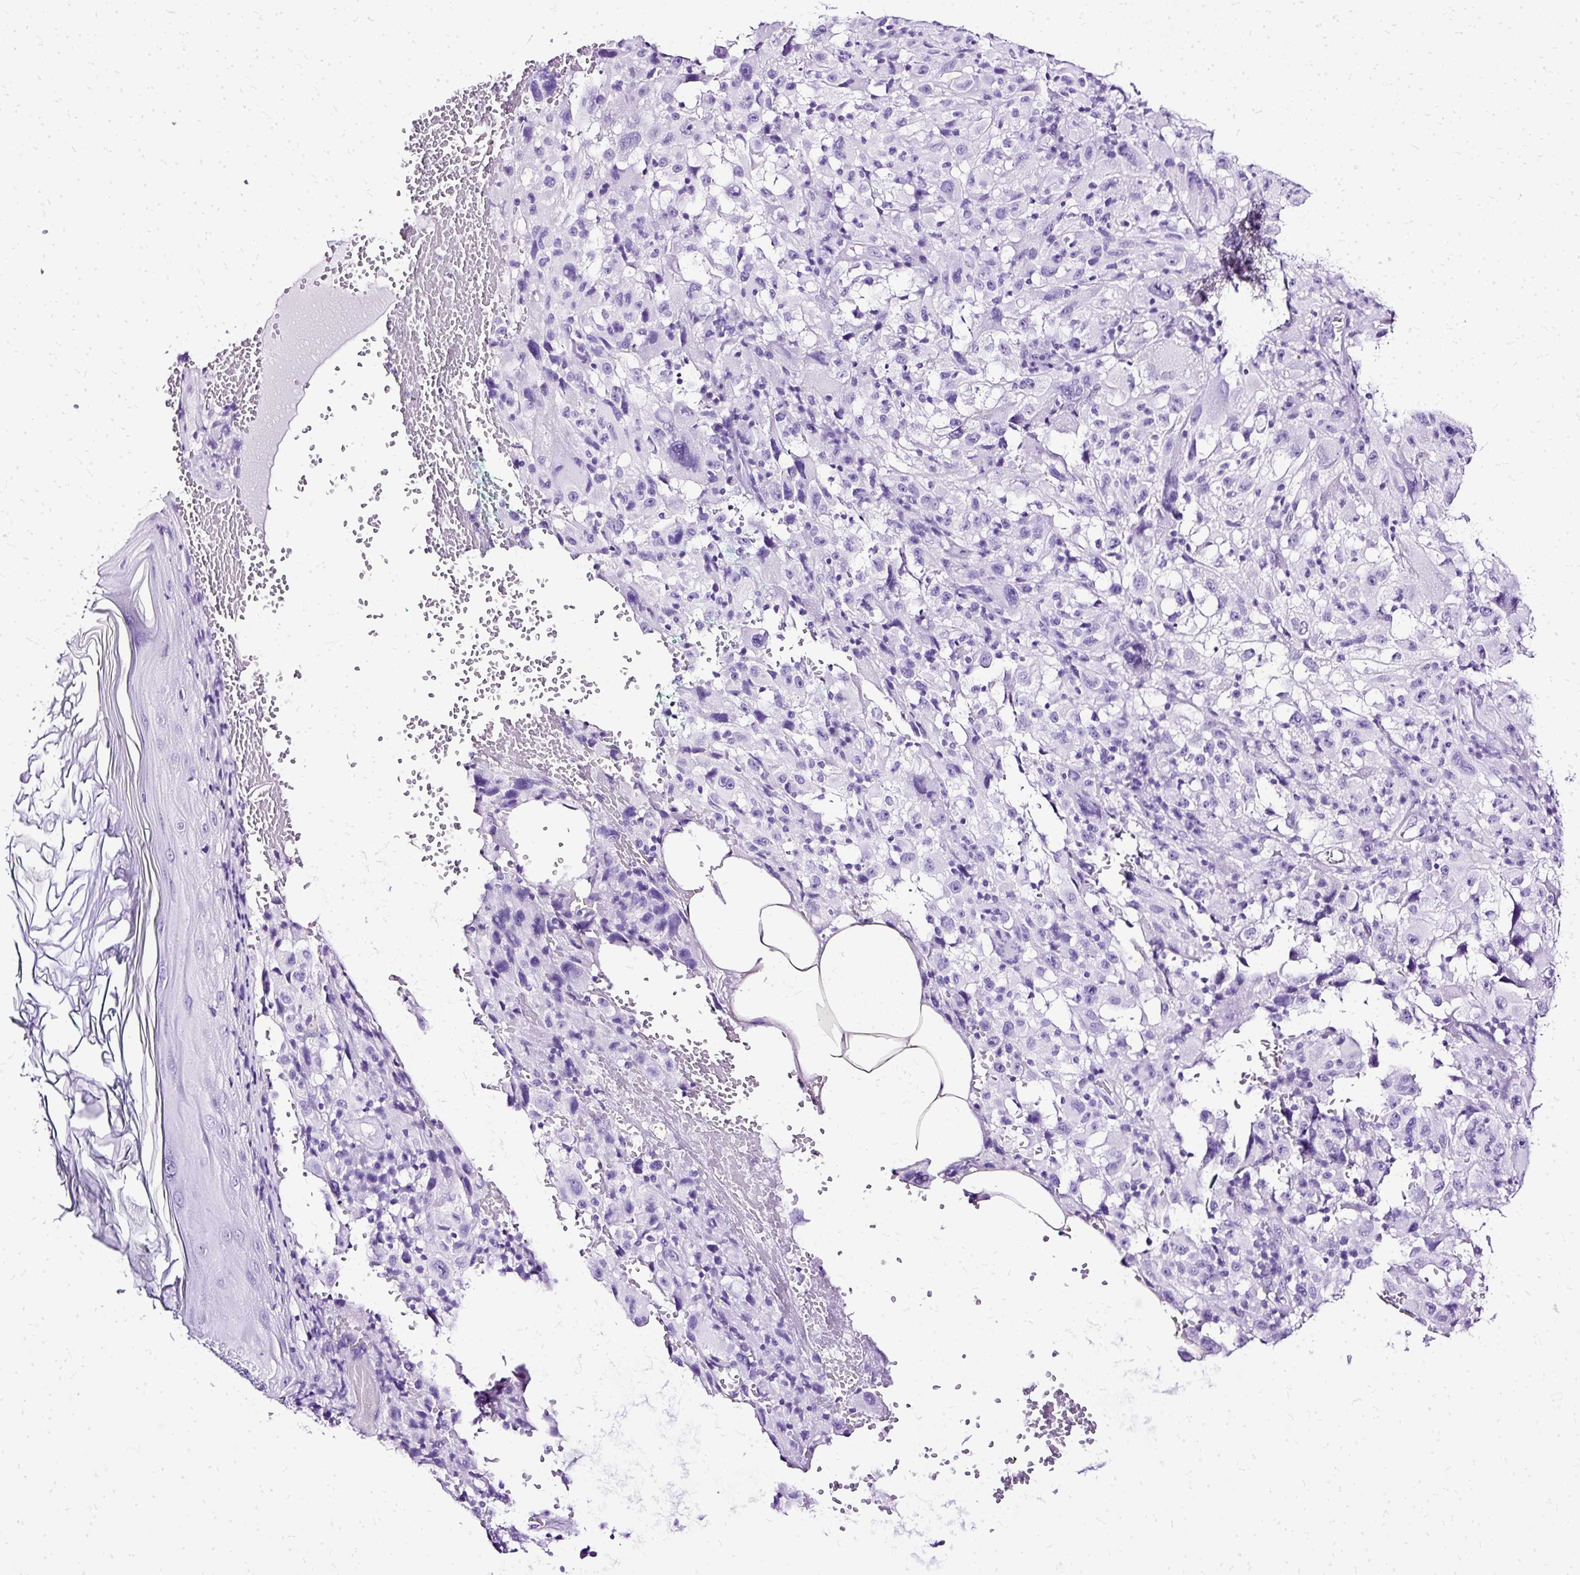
{"staining": {"intensity": "negative", "quantity": "none", "location": "none"}, "tissue": "melanoma", "cell_type": "Tumor cells", "image_type": "cancer", "snomed": [{"axis": "morphology", "description": "Malignant melanoma, NOS"}, {"axis": "topography", "description": "Skin"}], "caption": "Melanoma was stained to show a protein in brown. There is no significant staining in tumor cells. Nuclei are stained in blue.", "gene": "SLC8A2", "patient": {"sex": "female", "age": 71}}